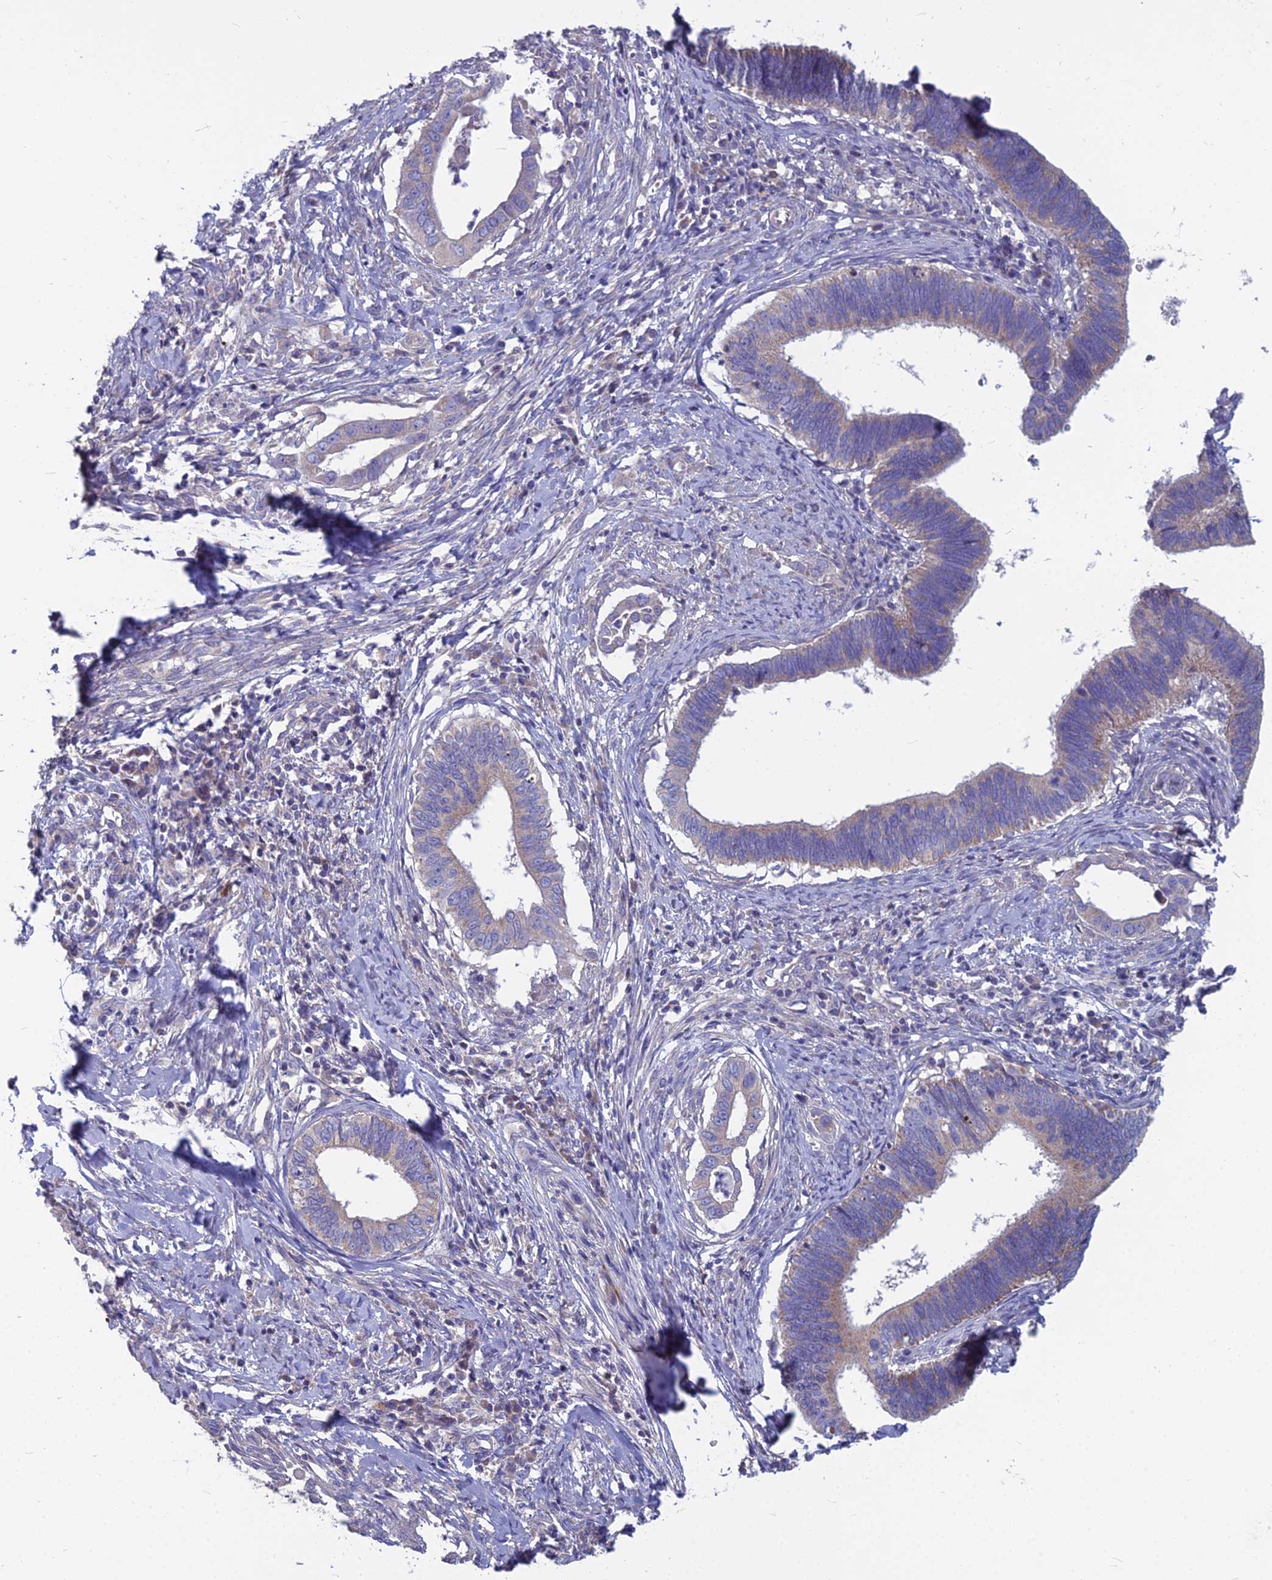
{"staining": {"intensity": "weak", "quantity": "<25%", "location": "cytoplasmic/membranous"}, "tissue": "cervical cancer", "cell_type": "Tumor cells", "image_type": "cancer", "snomed": [{"axis": "morphology", "description": "Adenocarcinoma, NOS"}, {"axis": "topography", "description": "Cervix"}], "caption": "This histopathology image is of cervical adenocarcinoma stained with immunohistochemistry to label a protein in brown with the nuclei are counter-stained blue. There is no expression in tumor cells.", "gene": "COX20", "patient": {"sex": "female", "age": 42}}